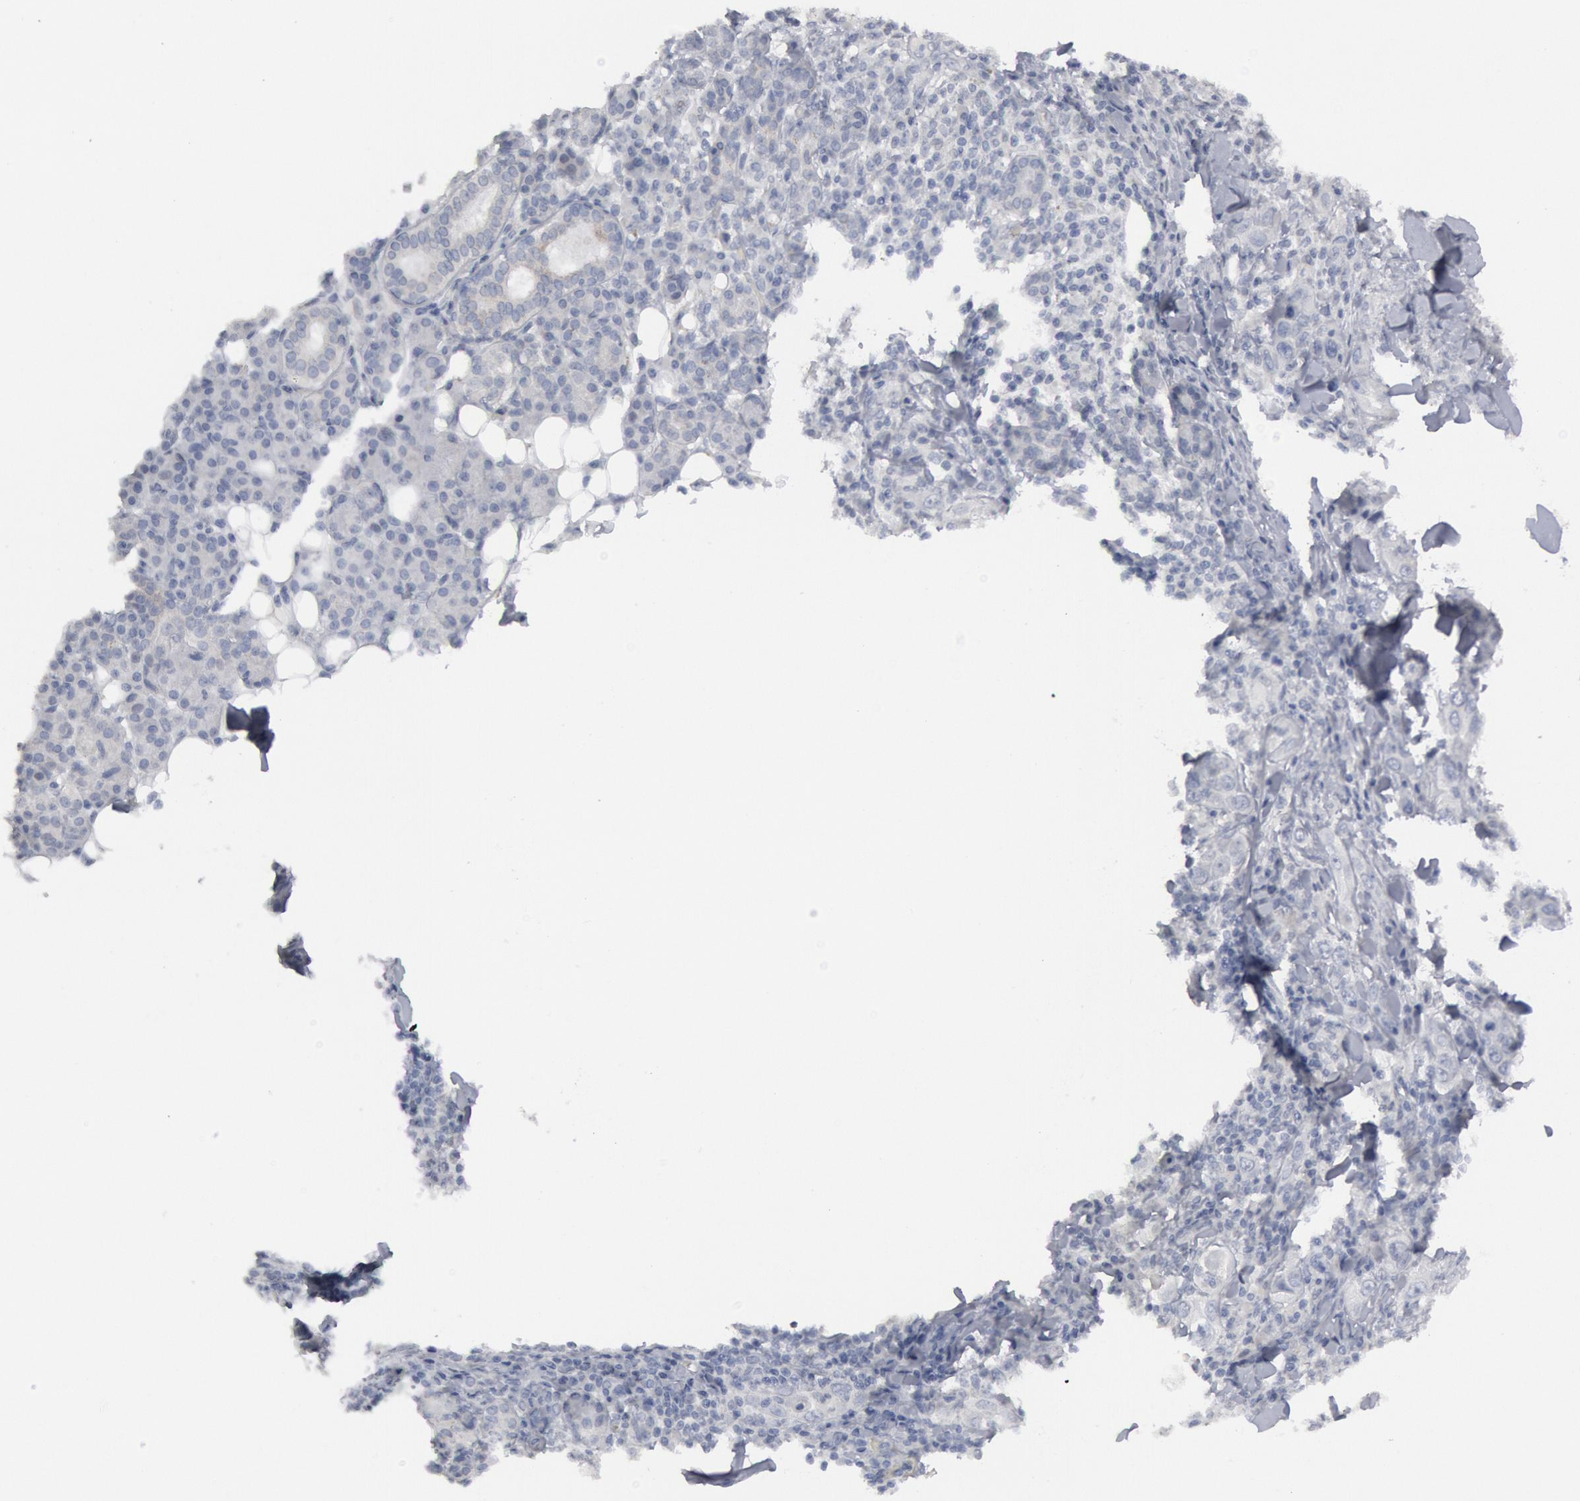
{"staining": {"intensity": "negative", "quantity": "none", "location": "none"}, "tissue": "skin cancer", "cell_type": "Tumor cells", "image_type": "cancer", "snomed": [{"axis": "morphology", "description": "Squamous cell carcinoma, NOS"}, {"axis": "topography", "description": "Skin"}], "caption": "This is an immunohistochemistry histopathology image of human squamous cell carcinoma (skin). There is no positivity in tumor cells.", "gene": "DMC1", "patient": {"sex": "male", "age": 84}}